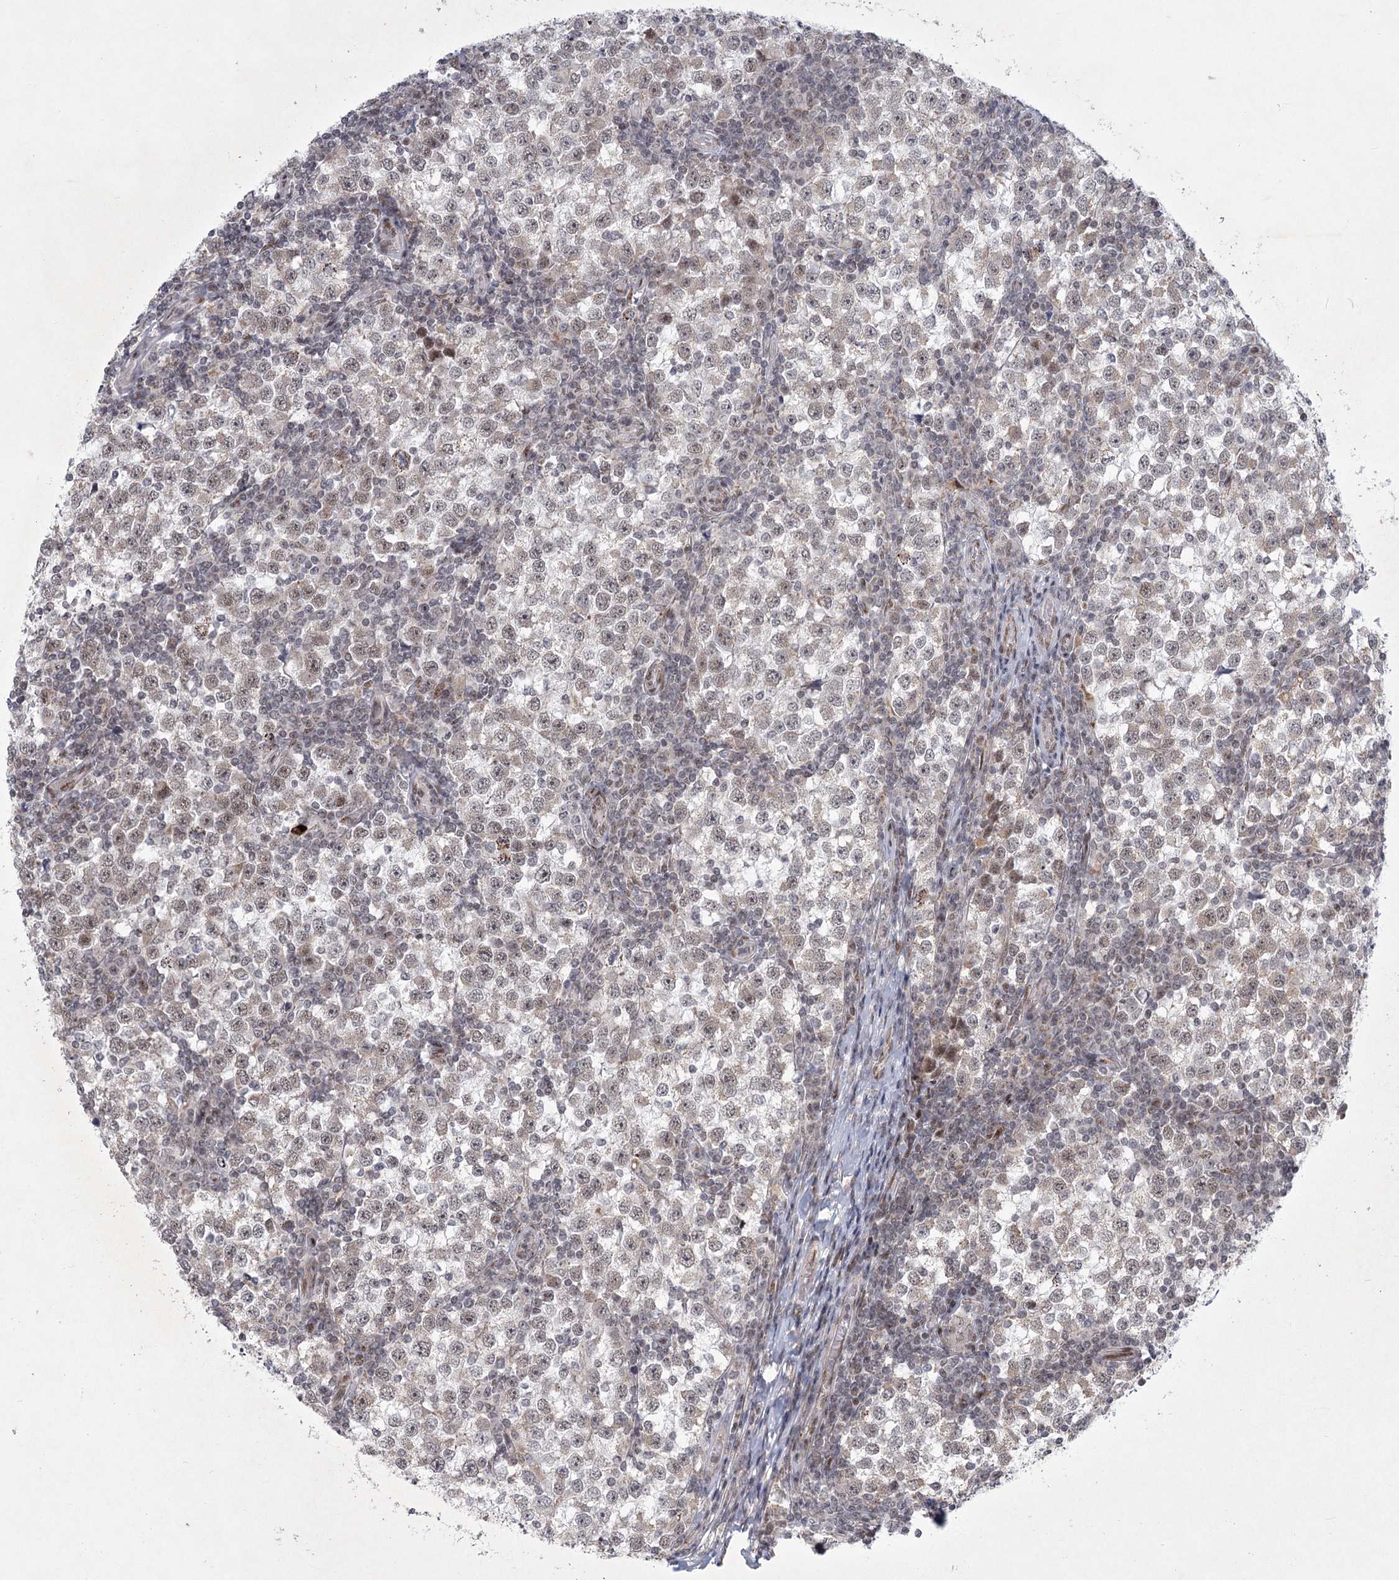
{"staining": {"intensity": "weak", "quantity": ">75%", "location": "nuclear"}, "tissue": "testis cancer", "cell_type": "Tumor cells", "image_type": "cancer", "snomed": [{"axis": "morphology", "description": "Seminoma, NOS"}, {"axis": "topography", "description": "Testis"}], "caption": "A brown stain labels weak nuclear staining of a protein in testis cancer (seminoma) tumor cells.", "gene": "CIB4", "patient": {"sex": "male", "age": 65}}